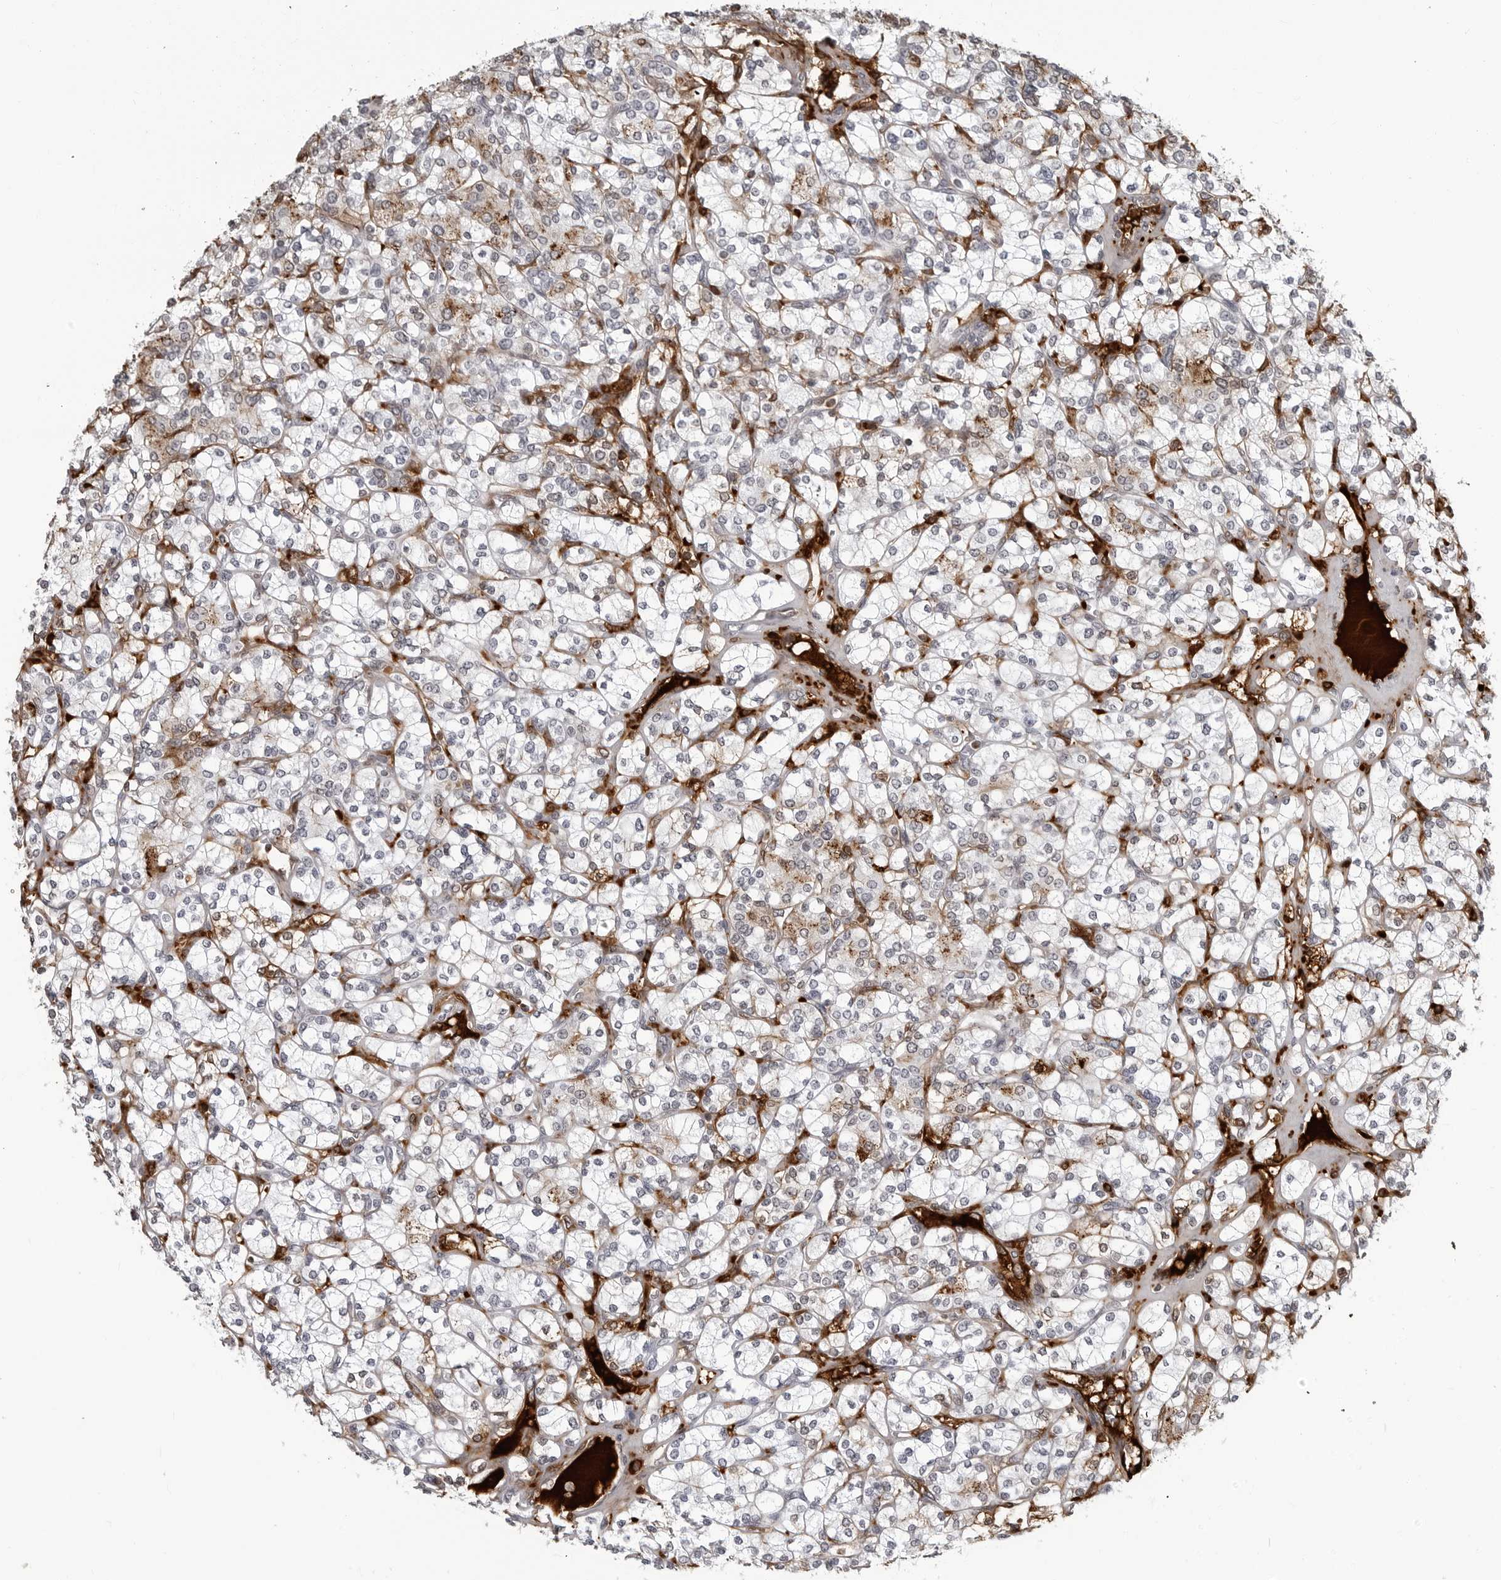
{"staining": {"intensity": "negative", "quantity": "none", "location": "none"}, "tissue": "renal cancer", "cell_type": "Tumor cells", "image_type": "cancer", "snomed": [{"axis": "morphology", "description": "Adenocarcinoma, NOS"}, {"axis": "topography", "description": "Kidney"}], "caption": "High power microscopy micrograph of an immunohistochemistry (IHC) histopathology image of renal cancer, revealing no significant expression in tumor cells. The staining is performed using DAB (3,3'-diaminobenzidine) brown chromogen with nuclei counter-stained in using hematoxylin.", "gene": "CXCR5", "patient": {"sex": "male", "age": 77}}